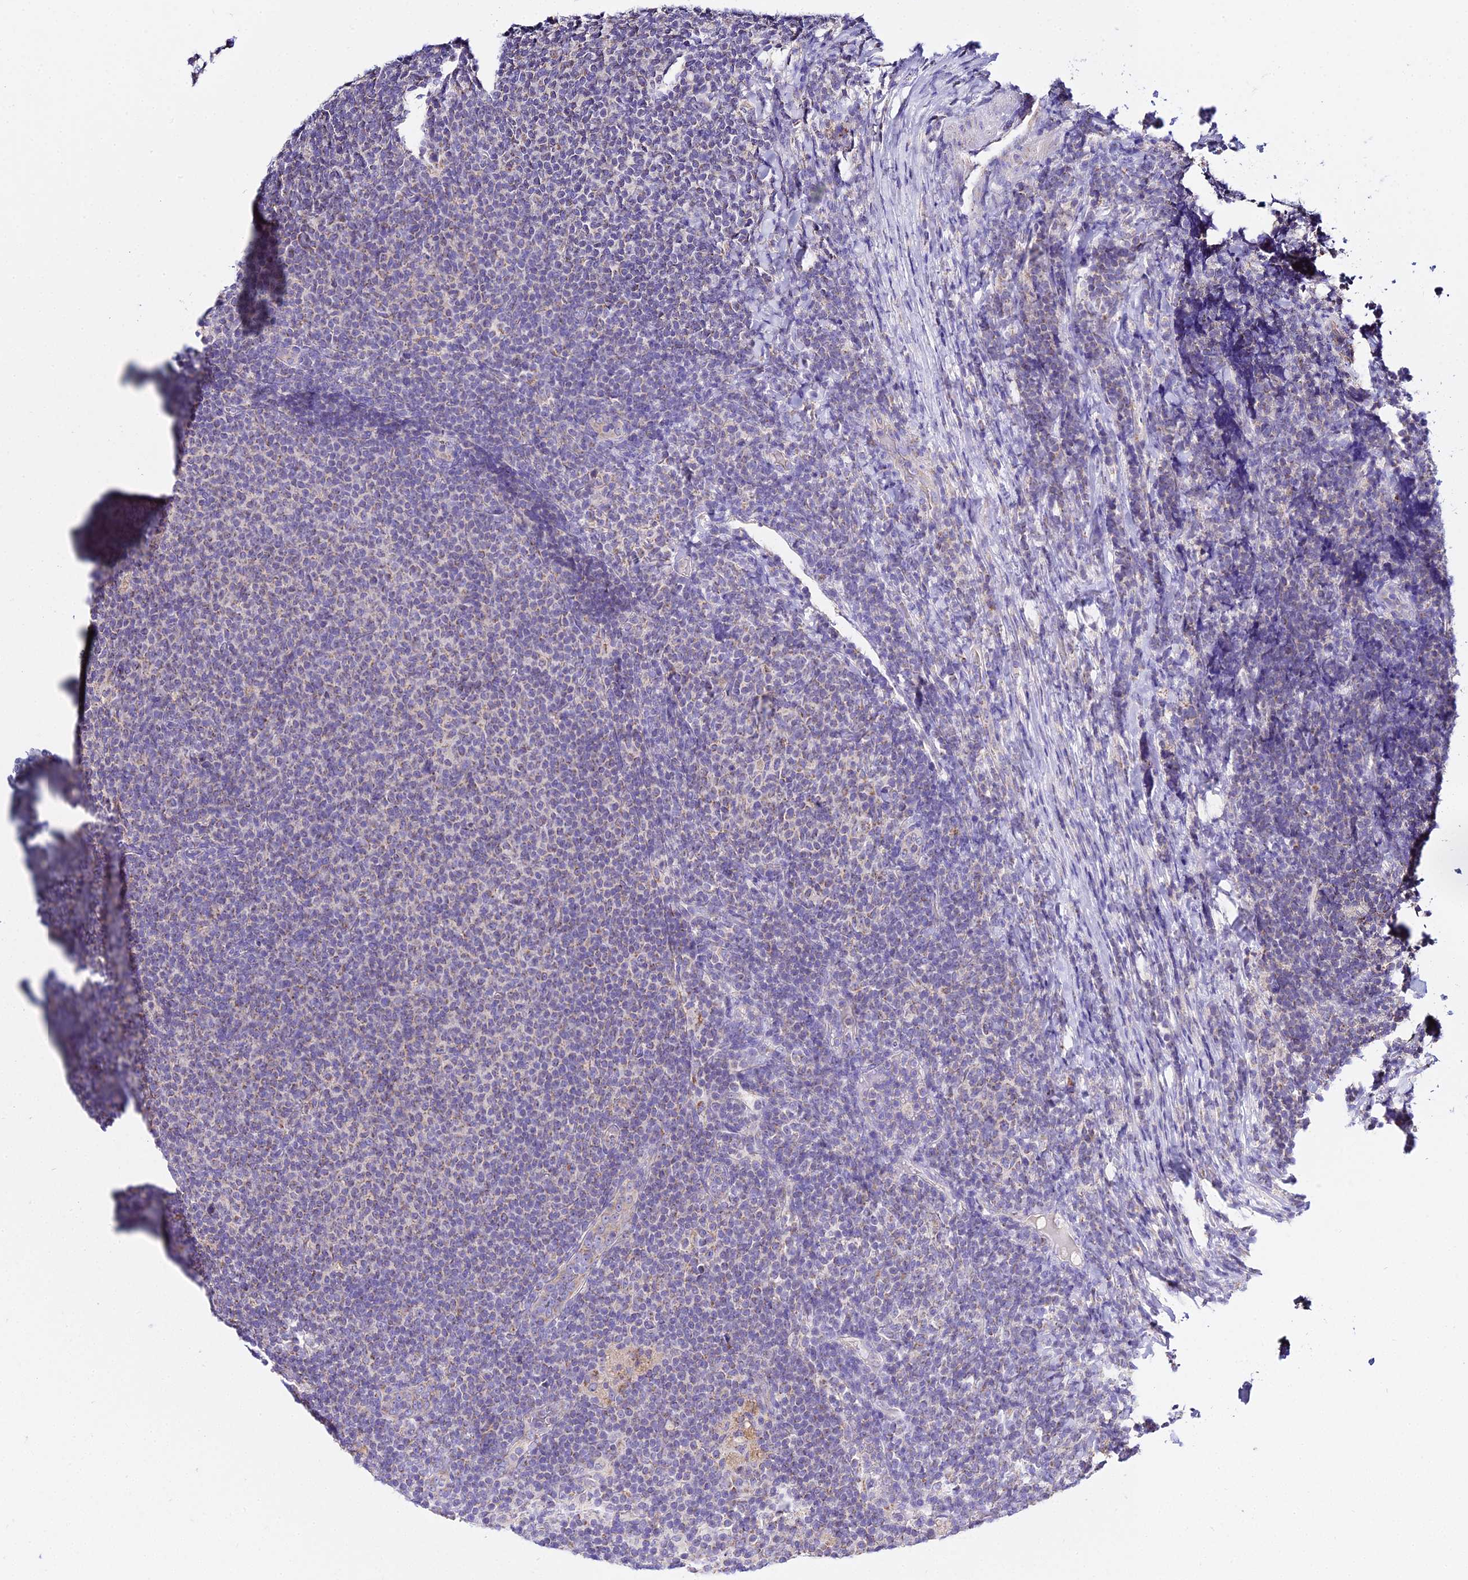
{"staining": {"intensity": "weak", "quantity": "<25%", "location": "cytoplasmic/membranous"}, "tissue": "lymphoma", "cell_type": "Tumor cells", "image_type": "cancer", "snomed": [{"axis": "morphology", "description": "Malignant lymphoma, non-Hodgkin's type, Low grade"}, {"axis": "topography", "description": "Lymph node"}], "caption": "The histopathology image shows no significant positivity in tumor cells of lymphoma.", "gene": "TYW5", "patient": {"sex": "male", "age": 66}}